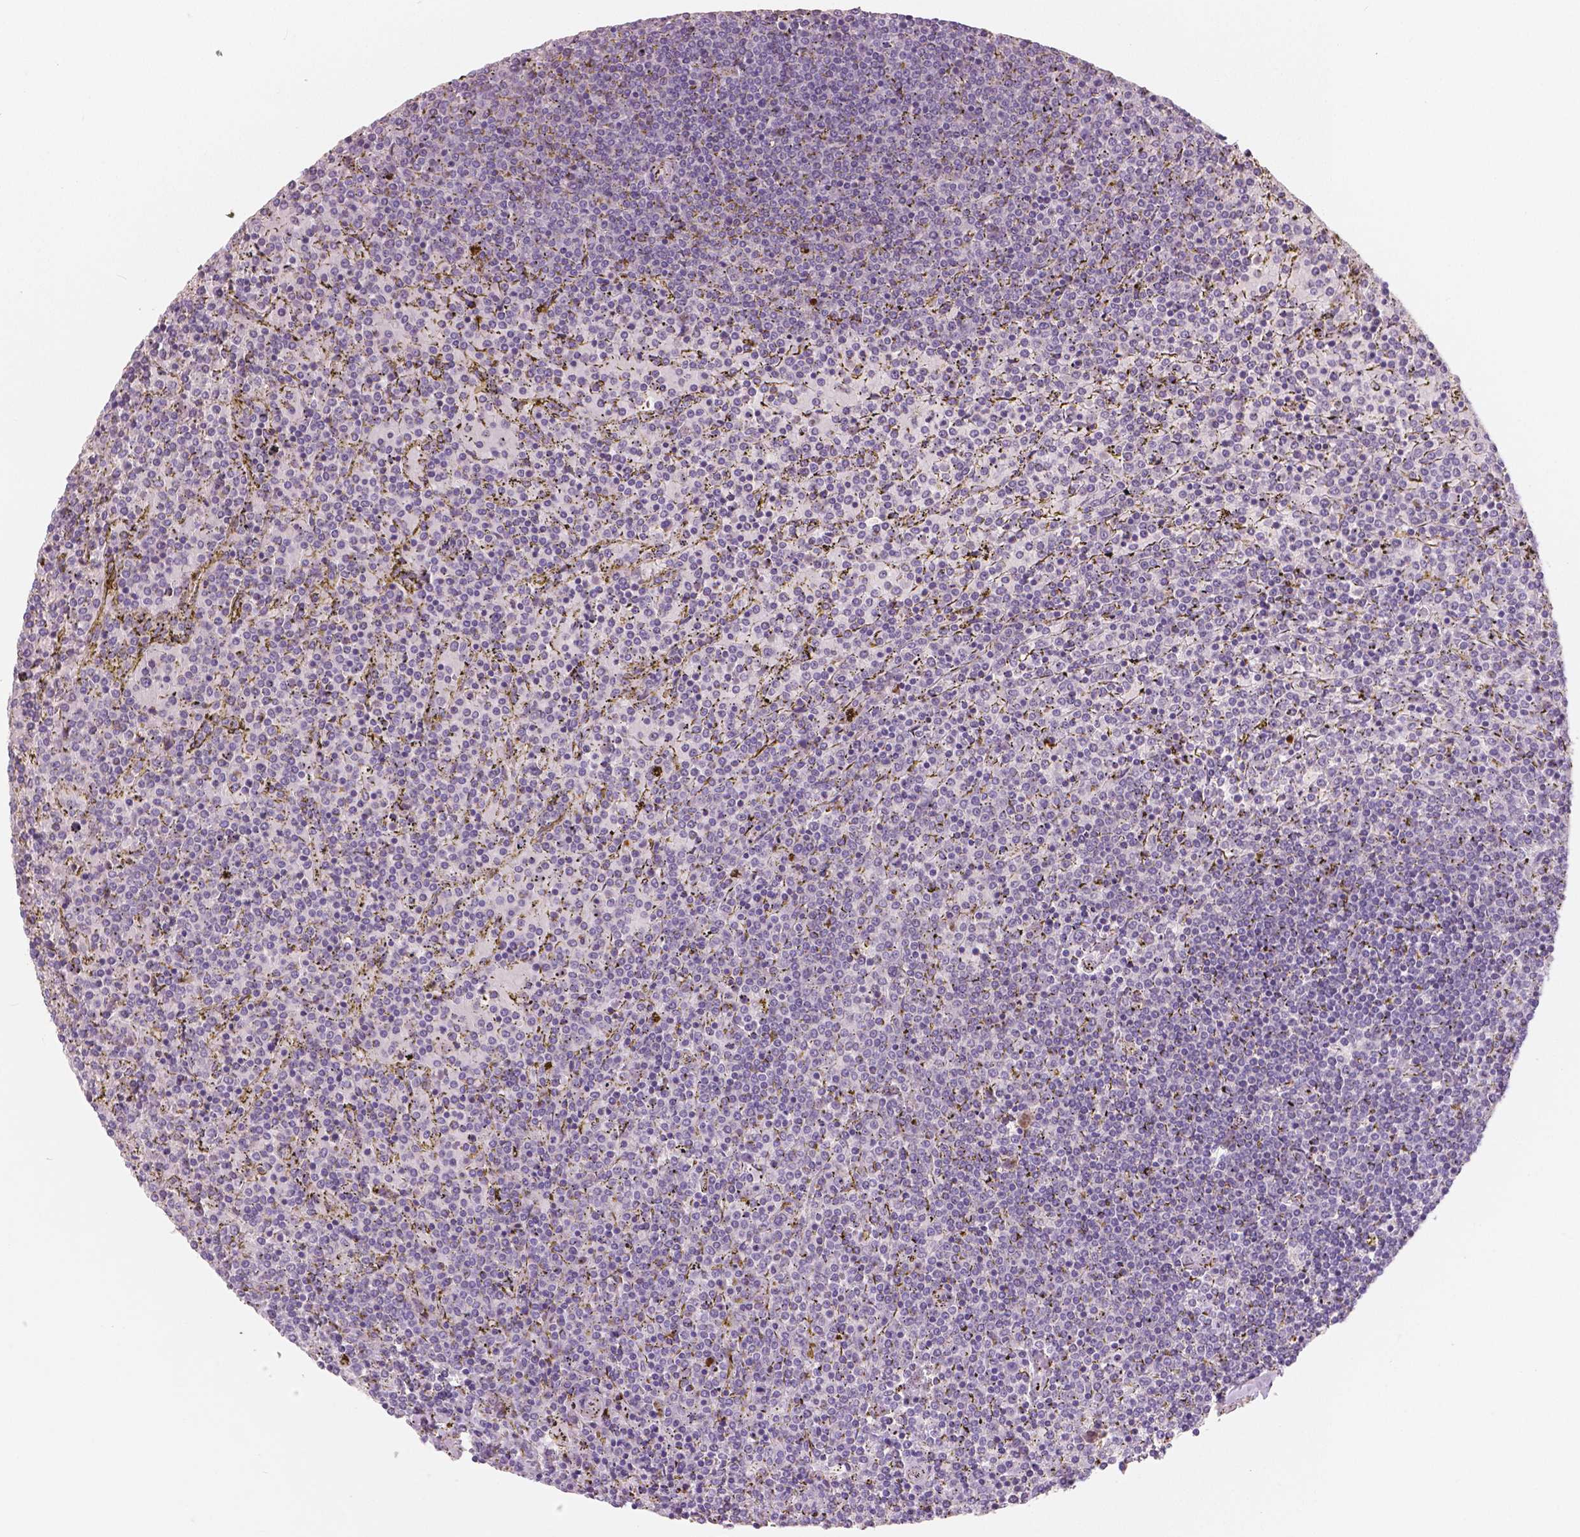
{"staining": {"intensity": "negative", "quantity": "none", "location": "none"}, "tissue": "lymphoma", "cell_type": "Tumor cells", "image_type": "cancer", "snomed": [{"axis": "morphology", "description": "Malignant lymphoma, non-Hodgkin's type, Low grade"}, {"axis": "topography", "description": "Spleen"}], "caption": "Immunohistochemical staining of low-grade malignant lymphoma, non-Hodgkin's type shows no significant expression in tumor cells.", "gene": "APOA4", "patient": {"sex": "female", "age": 77}}